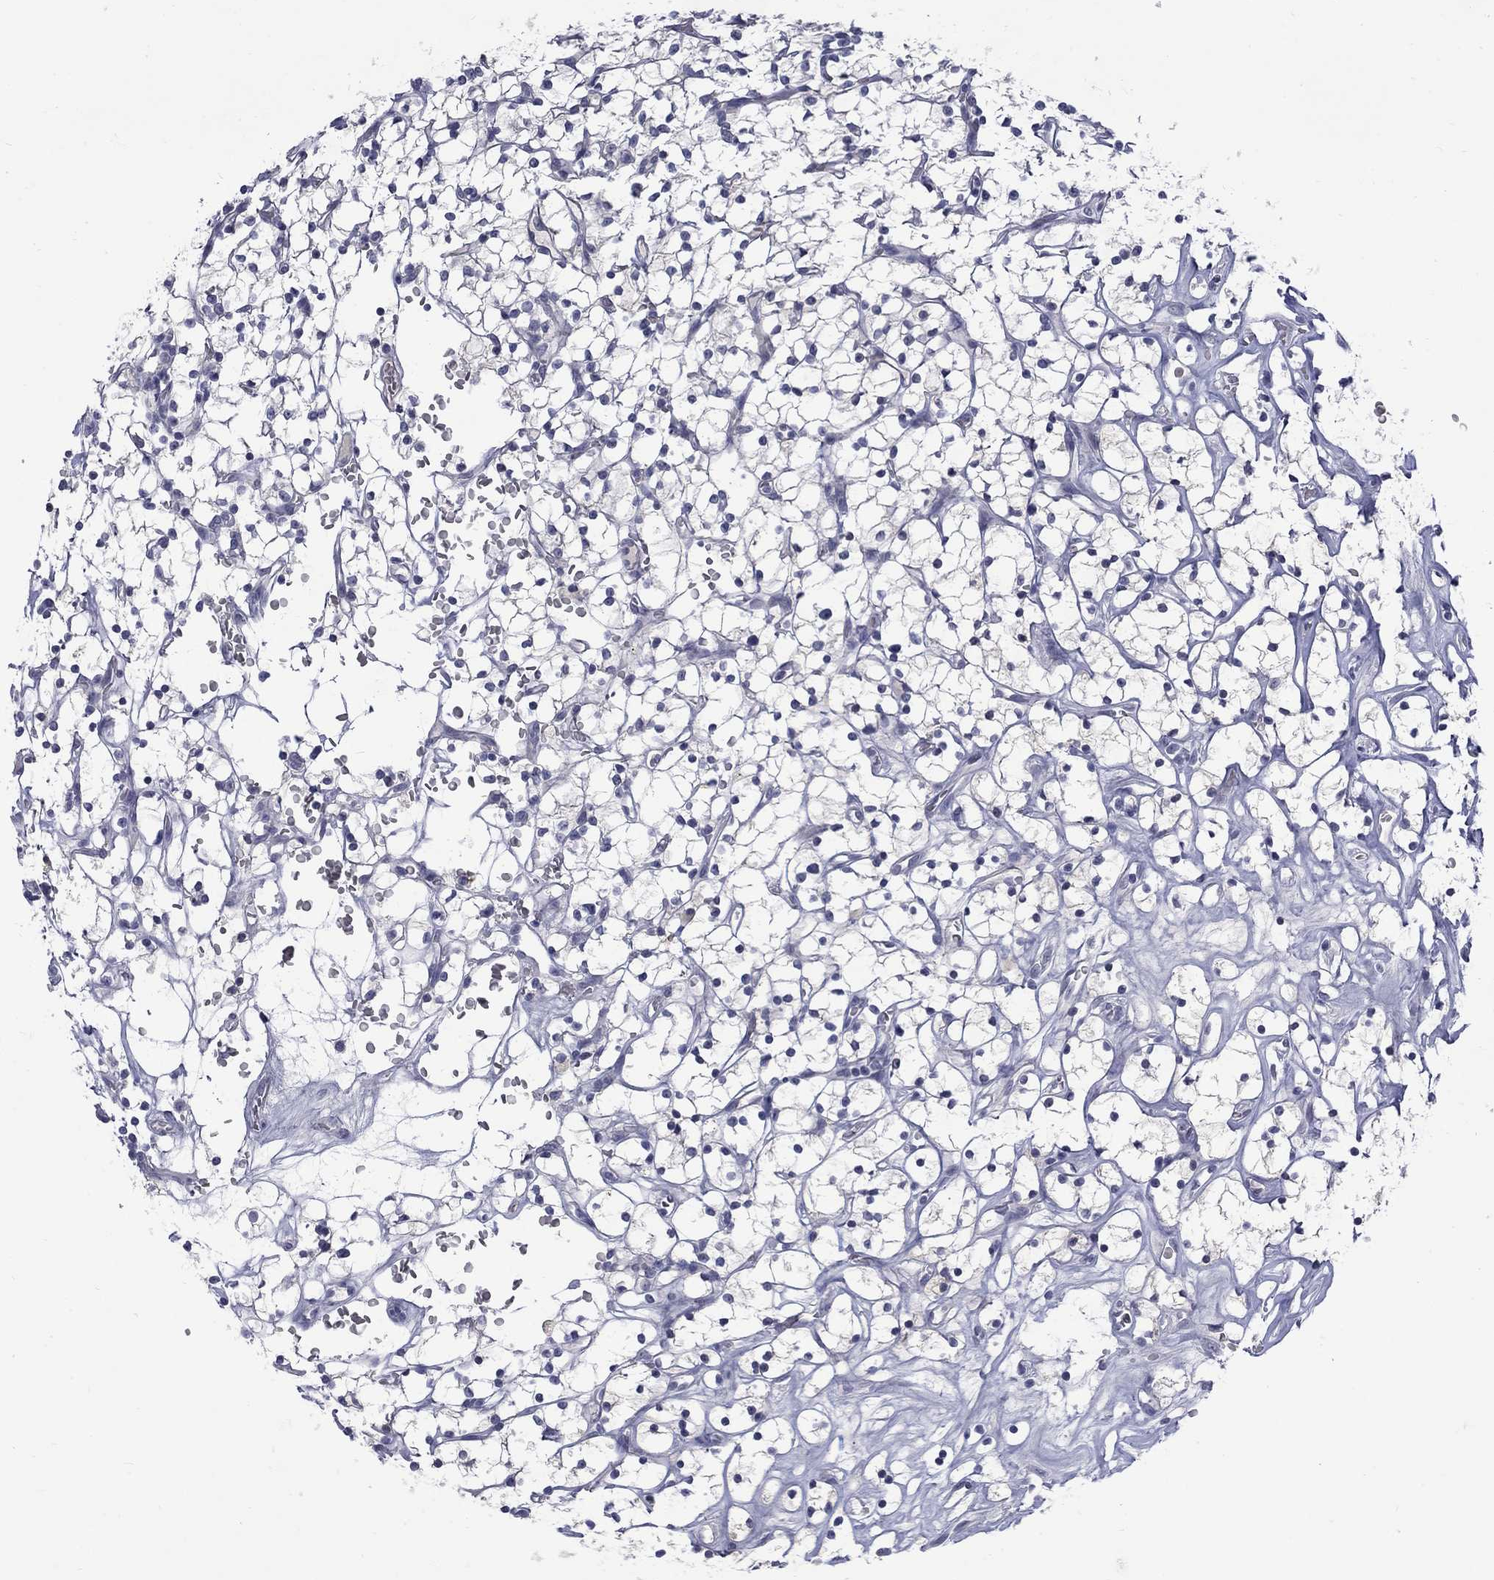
{"staining": {"intensity": "negative", "quantity": "none", "location": "none"}, "tissue": "renal cancer", "cell_type": "Tumor cells", "image_type": "cancer", "snomed": [{"axis": "morphology", "description": "Adenocarcinoma, NOS"}, {"axis": "topography", "description": "Kidney"}], "caption": "Human renal cancer (adenocarcinoma) stained for a protein using immunohistochemistry (IHC) demonstrates no expression in tumor cells.", "gene": "CTNND2", "patient": {"sex": "female", "age": 64}}